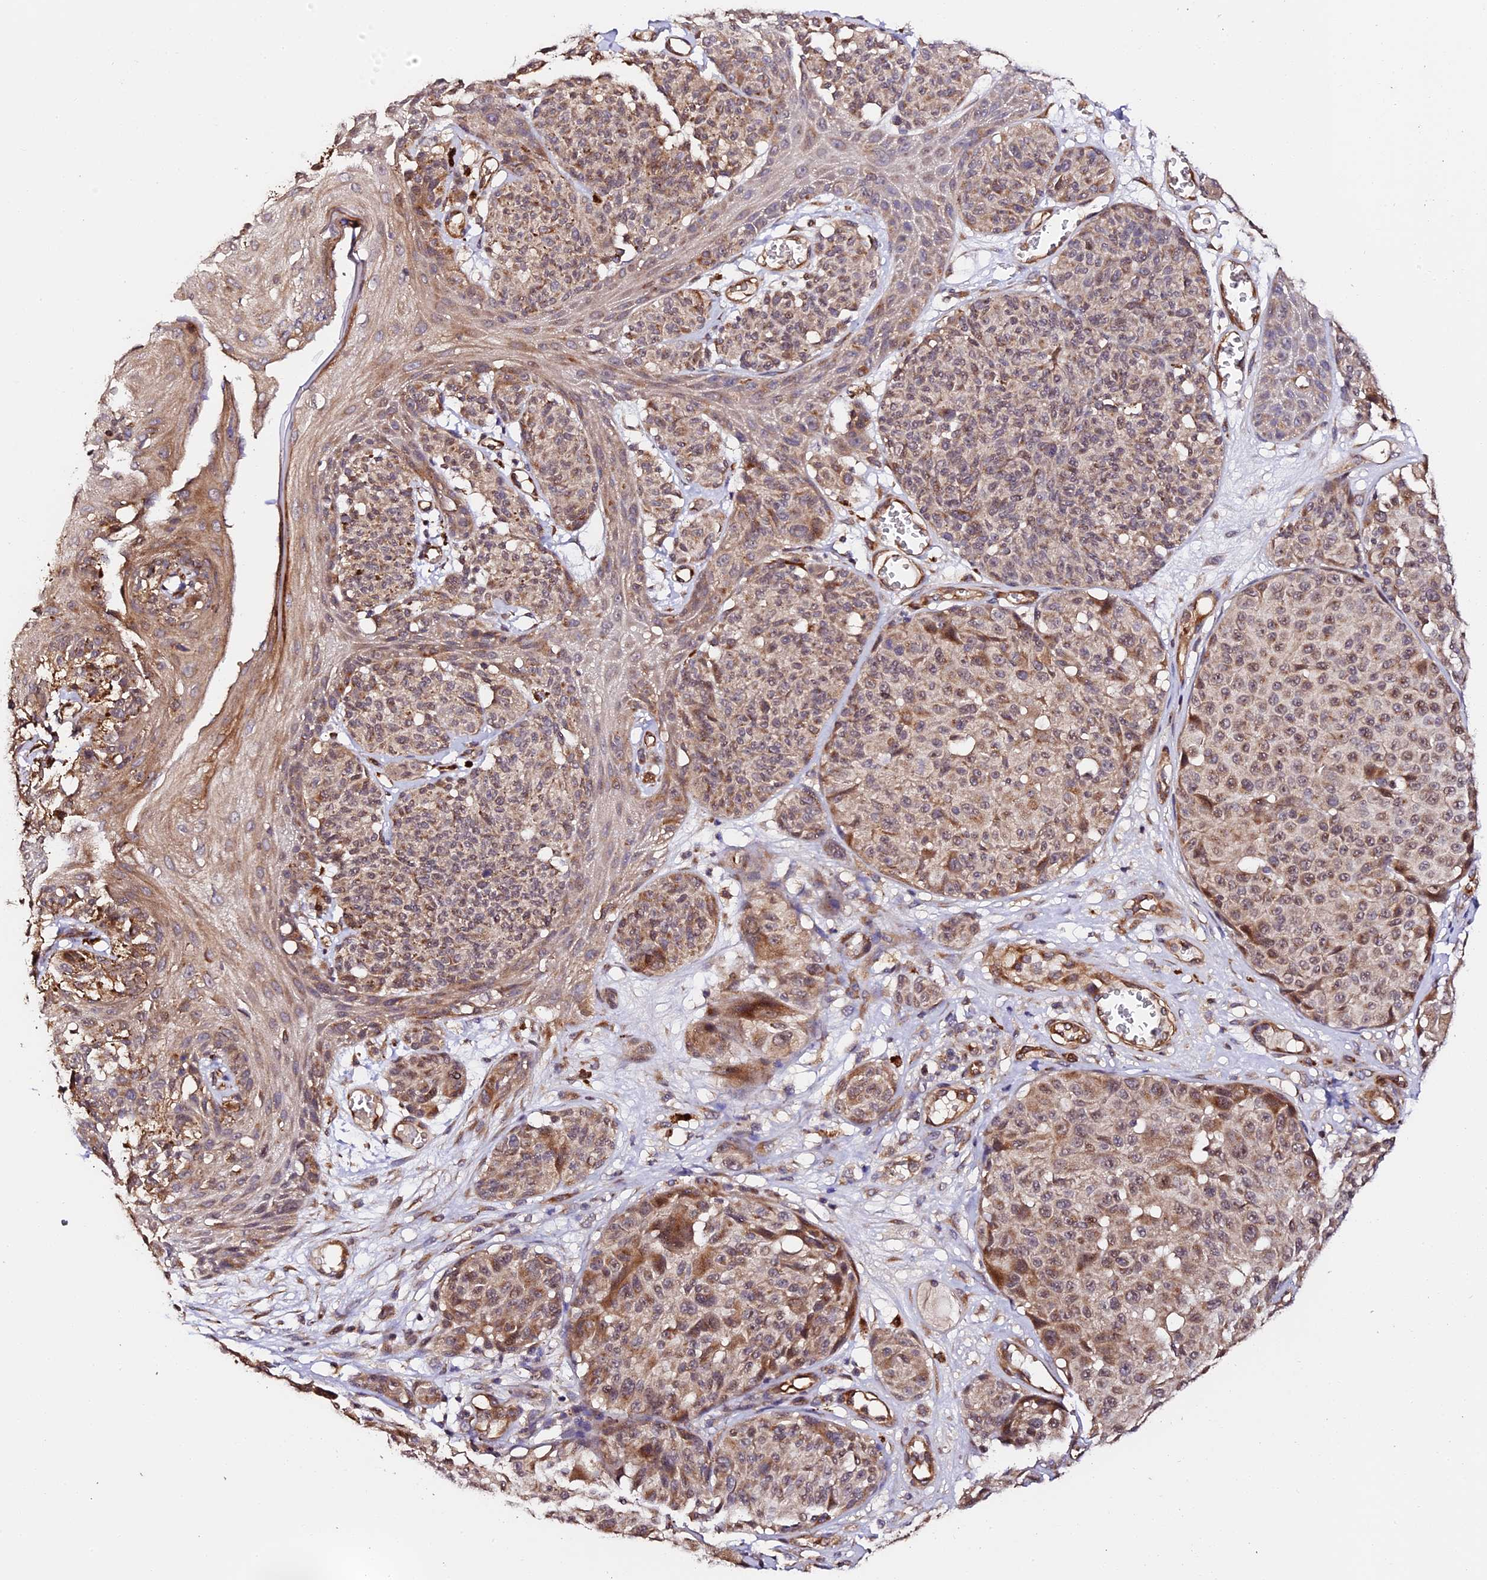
{"staining": {"intensity": "moderate", "quantity": "25%-75%", "location": "cytoplasmic/membranous"}, "tissue": "melanoma", "cell_type": "Tumor cells", "image_type": "cancer", "snomed": [{"axis": "morphology", "description": "Malignant melanoma, NOS"}, {"axis": "topography", "description": "Skin"}], "caption": "A brown stain shows moderate cytoplasmic/membranous staining of a protein in melanoma tumor cells.", "gene": "TDO2", "patient": {"sex": "male", "age": 83}}